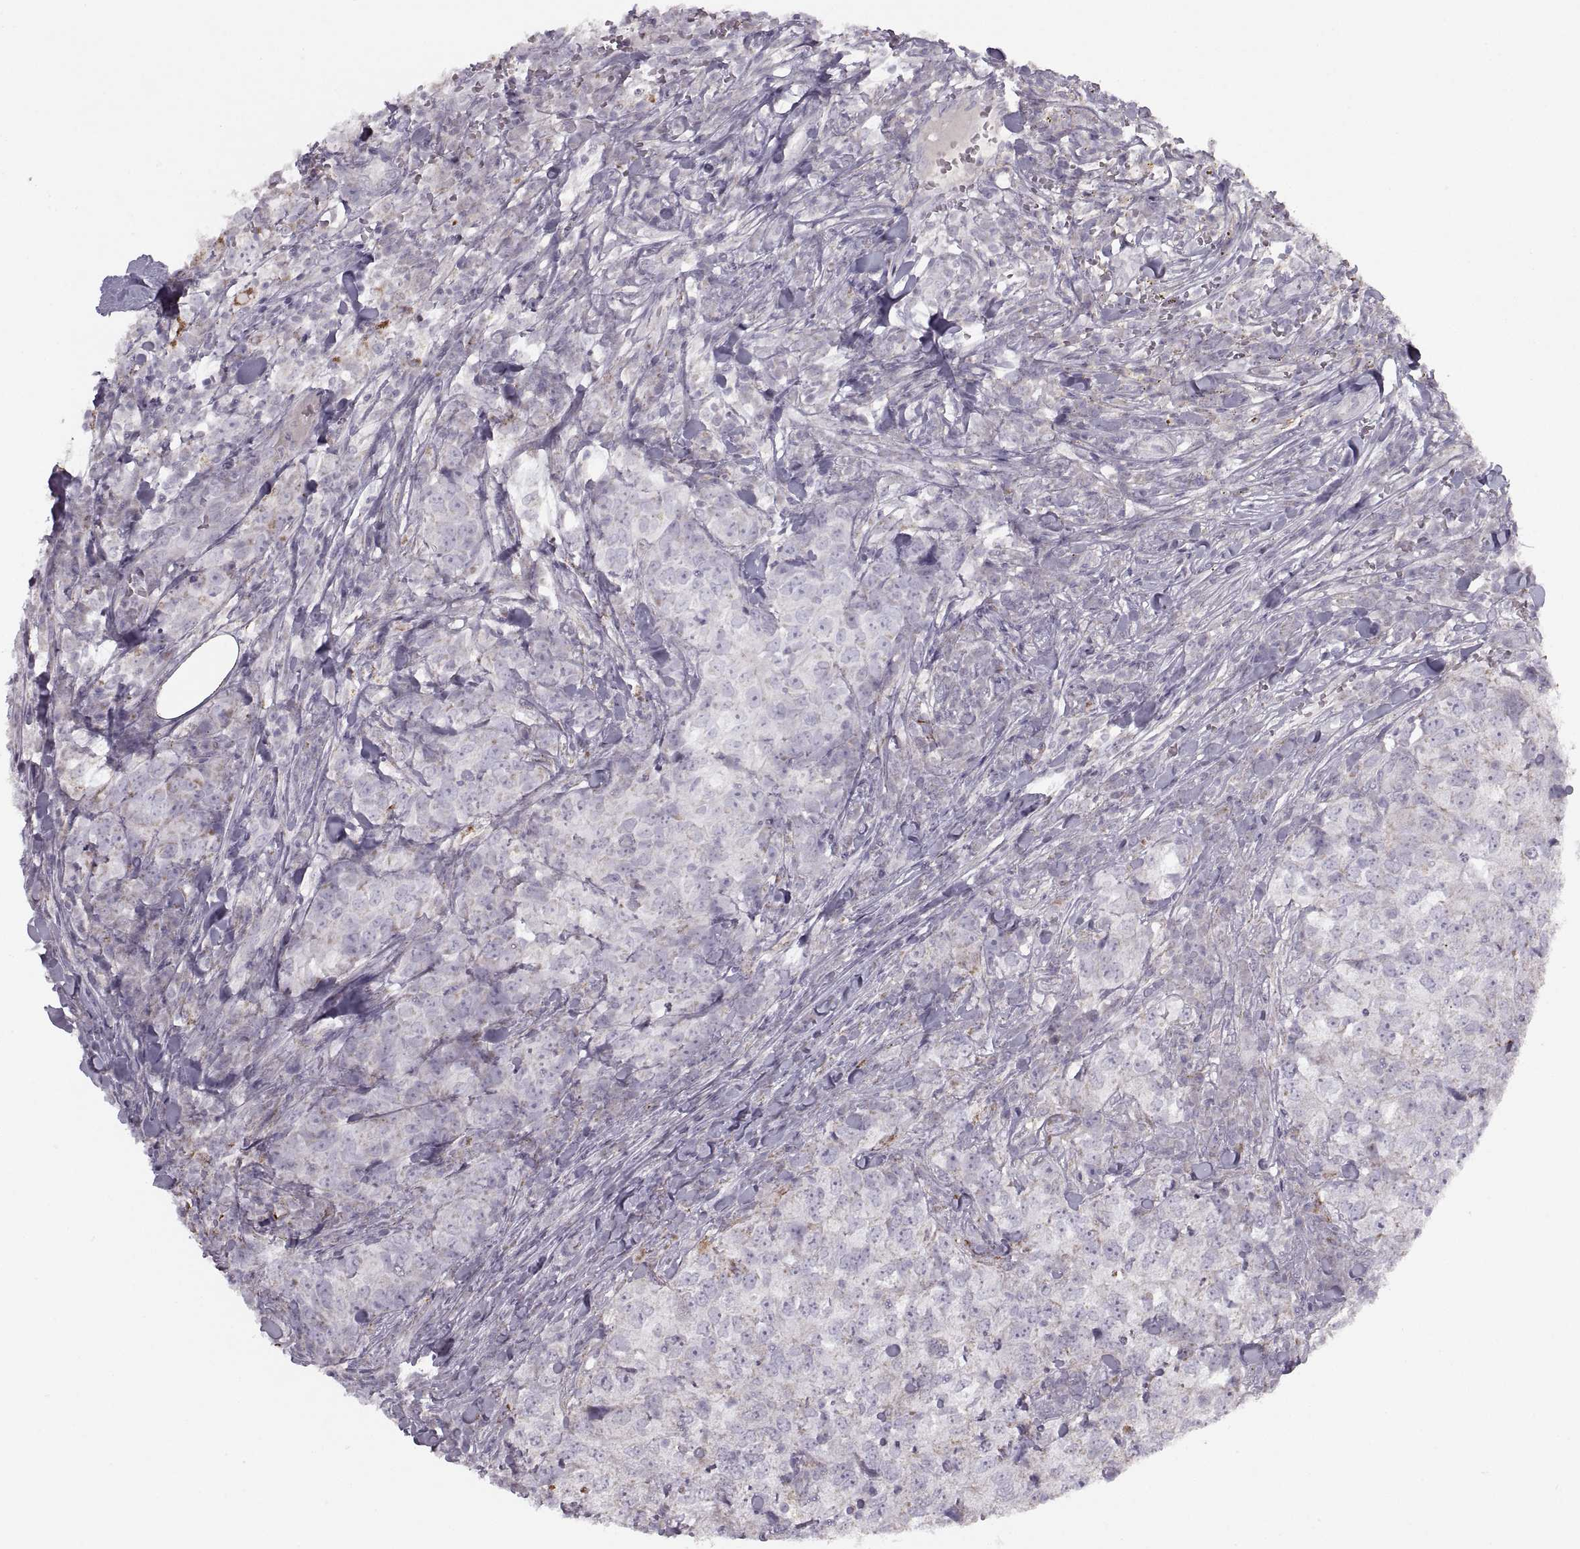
{"staining": {"intensity": "negative", "quantity": "none", "location": "none"}, "tissue": "breast cancer", "cell_type": "Tumor cells", "image_type": "cancer", "snomed": [{"axis": "morphology", "description": "Duct carcinoma"}, {"axis": "topography", "description": "Breast"}], "caption": "Immunohistochemistry image of neoplastic tissue: human invasive ductal carcinoma (breast) stained with DAB (3,3'-diaminobenzidine) demonstrates no significant protein positivity in tumor cells.", "gene": "PIERCE1", "patient": {"sex": "female", "age": 30}}